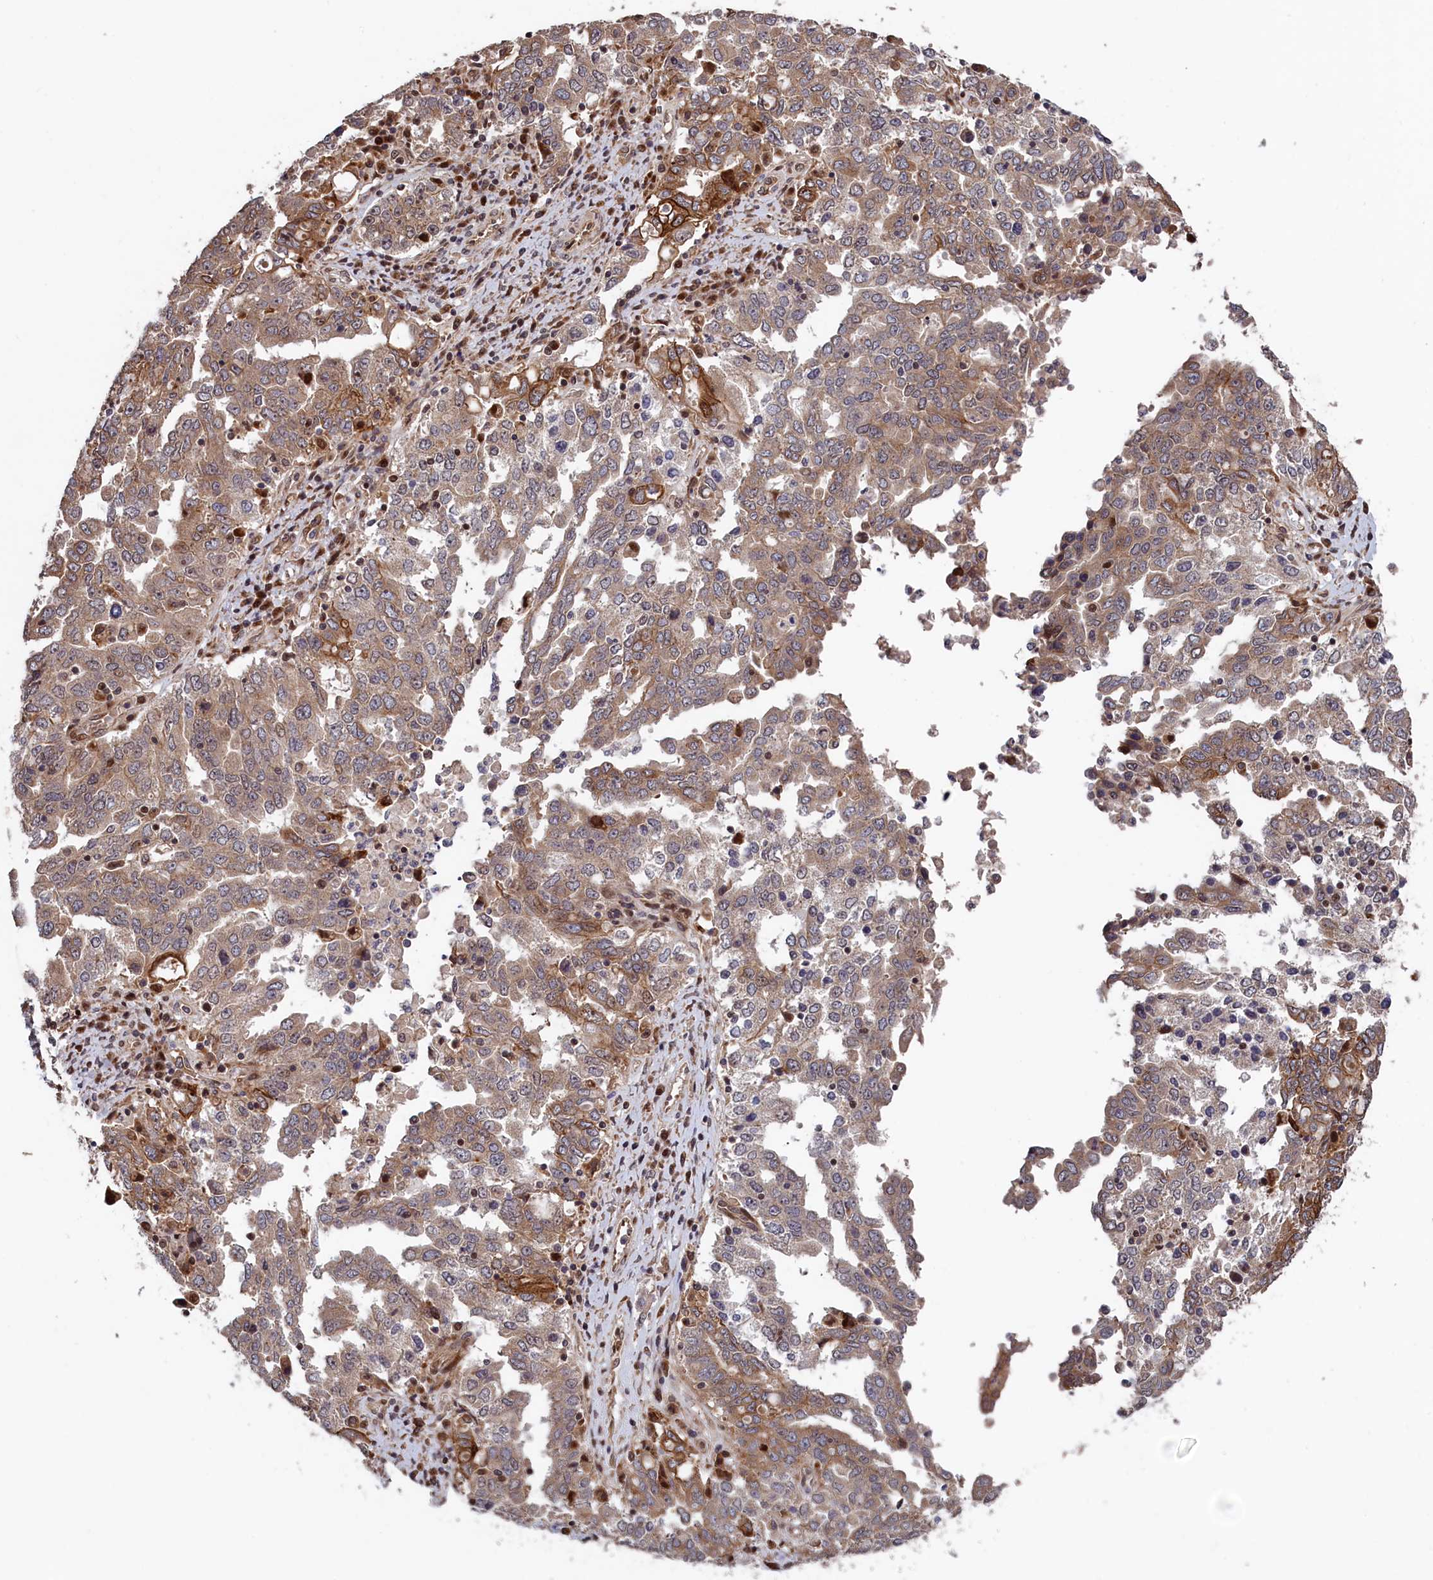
{"staining": {"intensity": "moderate", "quantity": "25%-75%", "location": "cytoplasmic/membranous"}, "tissue": "ovarian cancer", "cell_type": "Tumor cells", "image_type": "cancer", "snomed": [{"axis": "morphology", "description": "Carcinoma, endometroid"}, {"axis": "topography", "description": "Ovary"}], "caption": "Tumor cells exhibit moderate cytoplasmic/membranous positivity in approximately 25%-75% of cells in ovarian cancer (endometroid carcinoma).", "gene": "LSG1", "patient": {"sex": "female", "age": 62}}